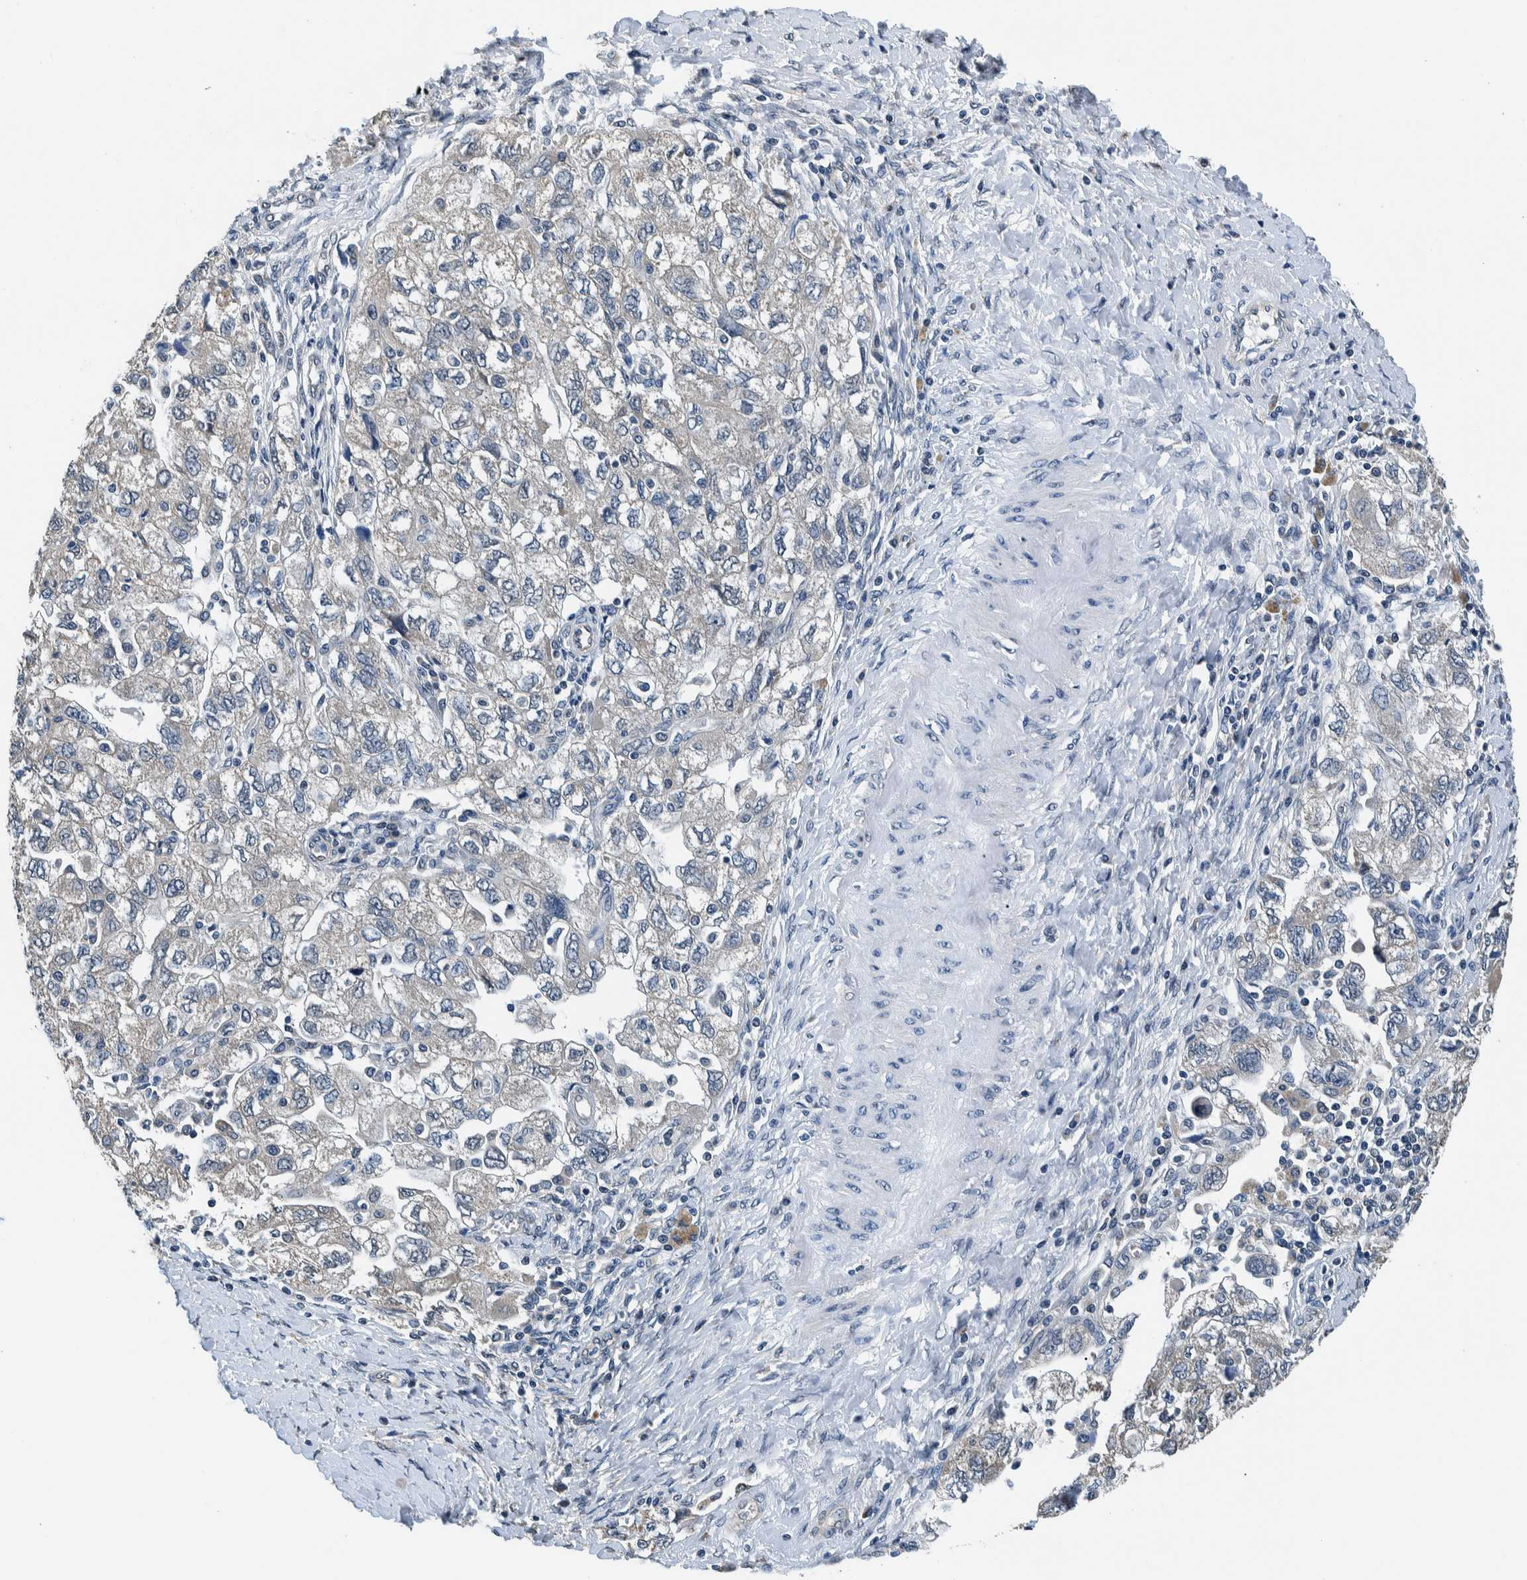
{"staining": {"intensity": "negative", "quantity": "none", "location": "none"}, "tissue": "ovarian cancer", "cell_type": "Tumor cells", "image_type": "cancer", "snomed": [{"axis": "morphology", "description": "Carcinoma, NOS"}, {"axis": "morphology", "description": "Cystadenocarcinoma, serous, NOS"}, {"axis": "topography", "description": "Ovary"}], "caption": "This is a micrograph of immunohistochemistry (IHC) staining of ovarian carcinoma, which shows no expression in tumor cells.", "gene": "NIBAN2", "patient": {"sex": "female", "age": 69}}